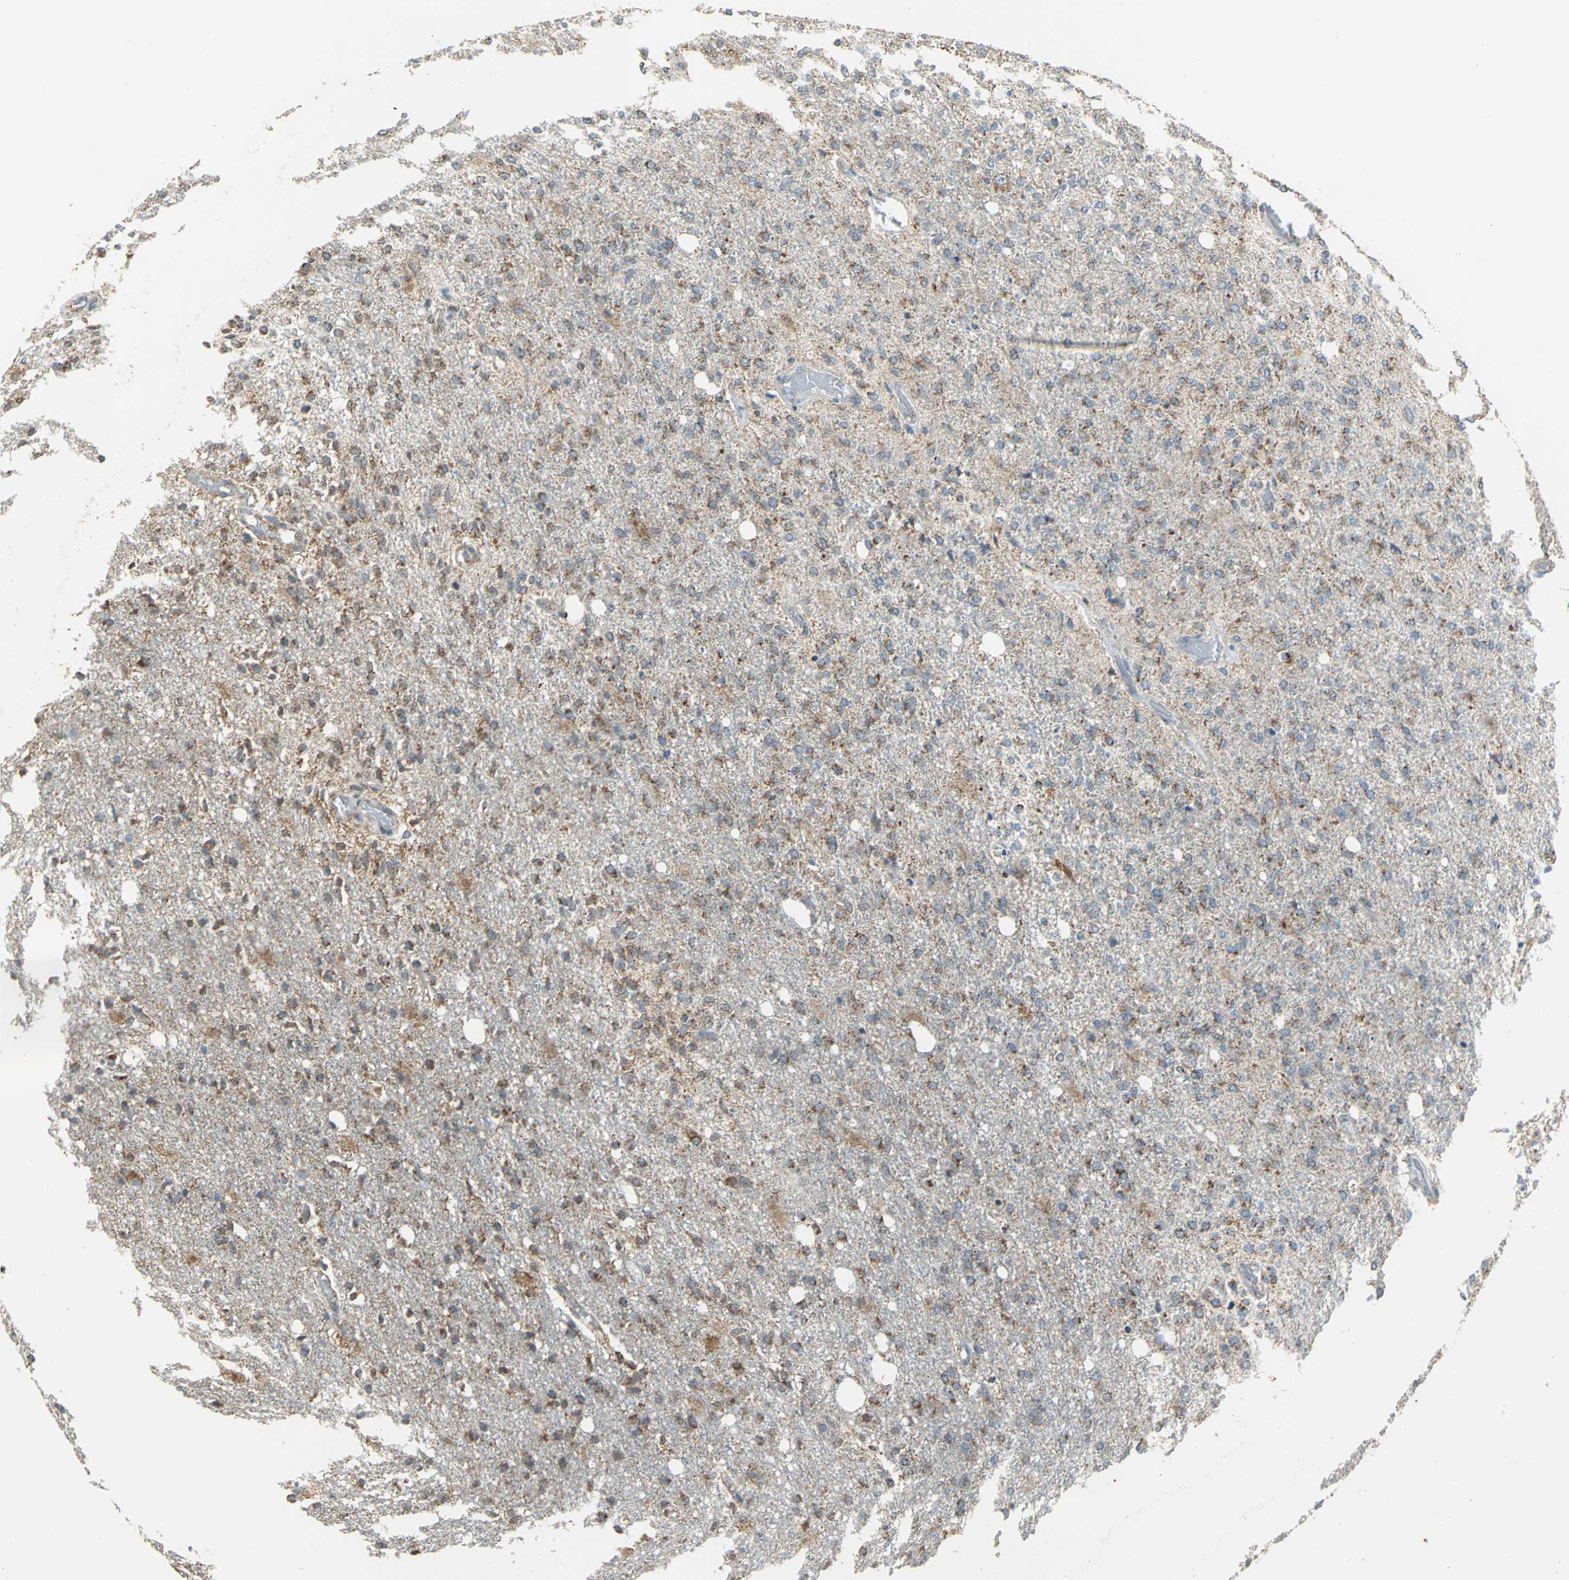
{"staining": {"intensity": "moderate", "quantity": "25%-75%", "location": "cytoplasmic/membranous"}, "tissue": "glioma", "cell_type": "Tumor cells", "image_type": "cancer", "snomed": [{"axis": "morphology", "description": "Normal tissue, NOS"}, {"axis": "morphology", "description": "Glioma, malignant, High grade"}, {"axis": "topography", "description": "Cerebral cortex"}], "caption": "Immunohistochemistry histopathology image of human malignant high-grade glioma stained for a protein (brown), which demonstrates medium levels of moderate cytoplasmic/membranous expression in about 25%-75% of tumor cells.", "gene": "NDUFB5", "patient": {"sex": "male", "age": 77}}